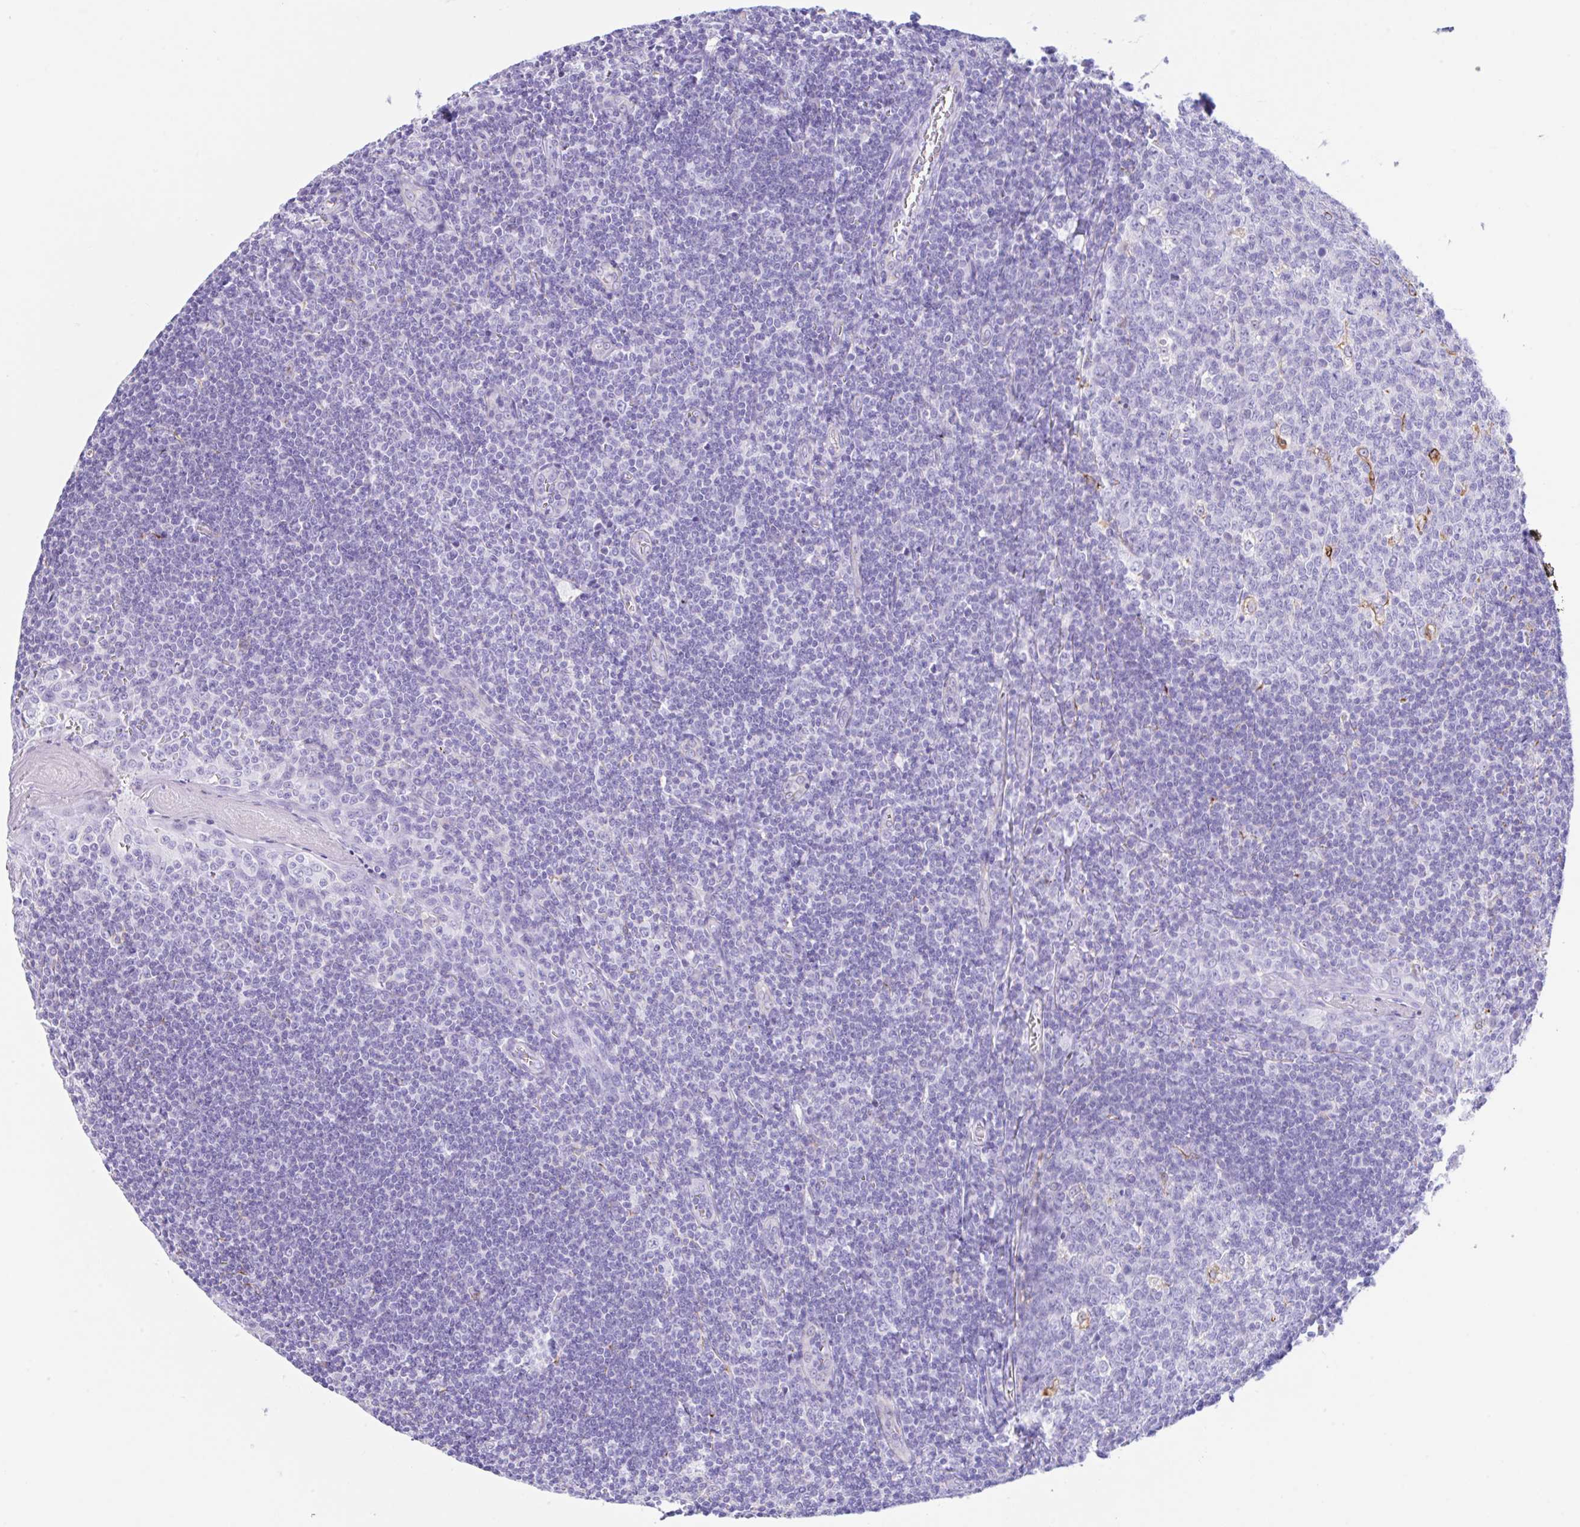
{"staining": {"intensity": "negative", "quantity": "none", "location": "none"}, "tissue": "tonsil", "cell_type": "Germinal center cells", "image_type": "normal", "snomed": [{"axis": "morphology", "description": "Normal tissue, NOS"}, {"axis": "topography", "description": "Tonsil"}], "caption": "The immunohistochemistry photomicrograph has no significant staining in germinal center cells of tonsil.", "gene": "NDUFAF8", "patient": {"sex": "male", "age": 27}}